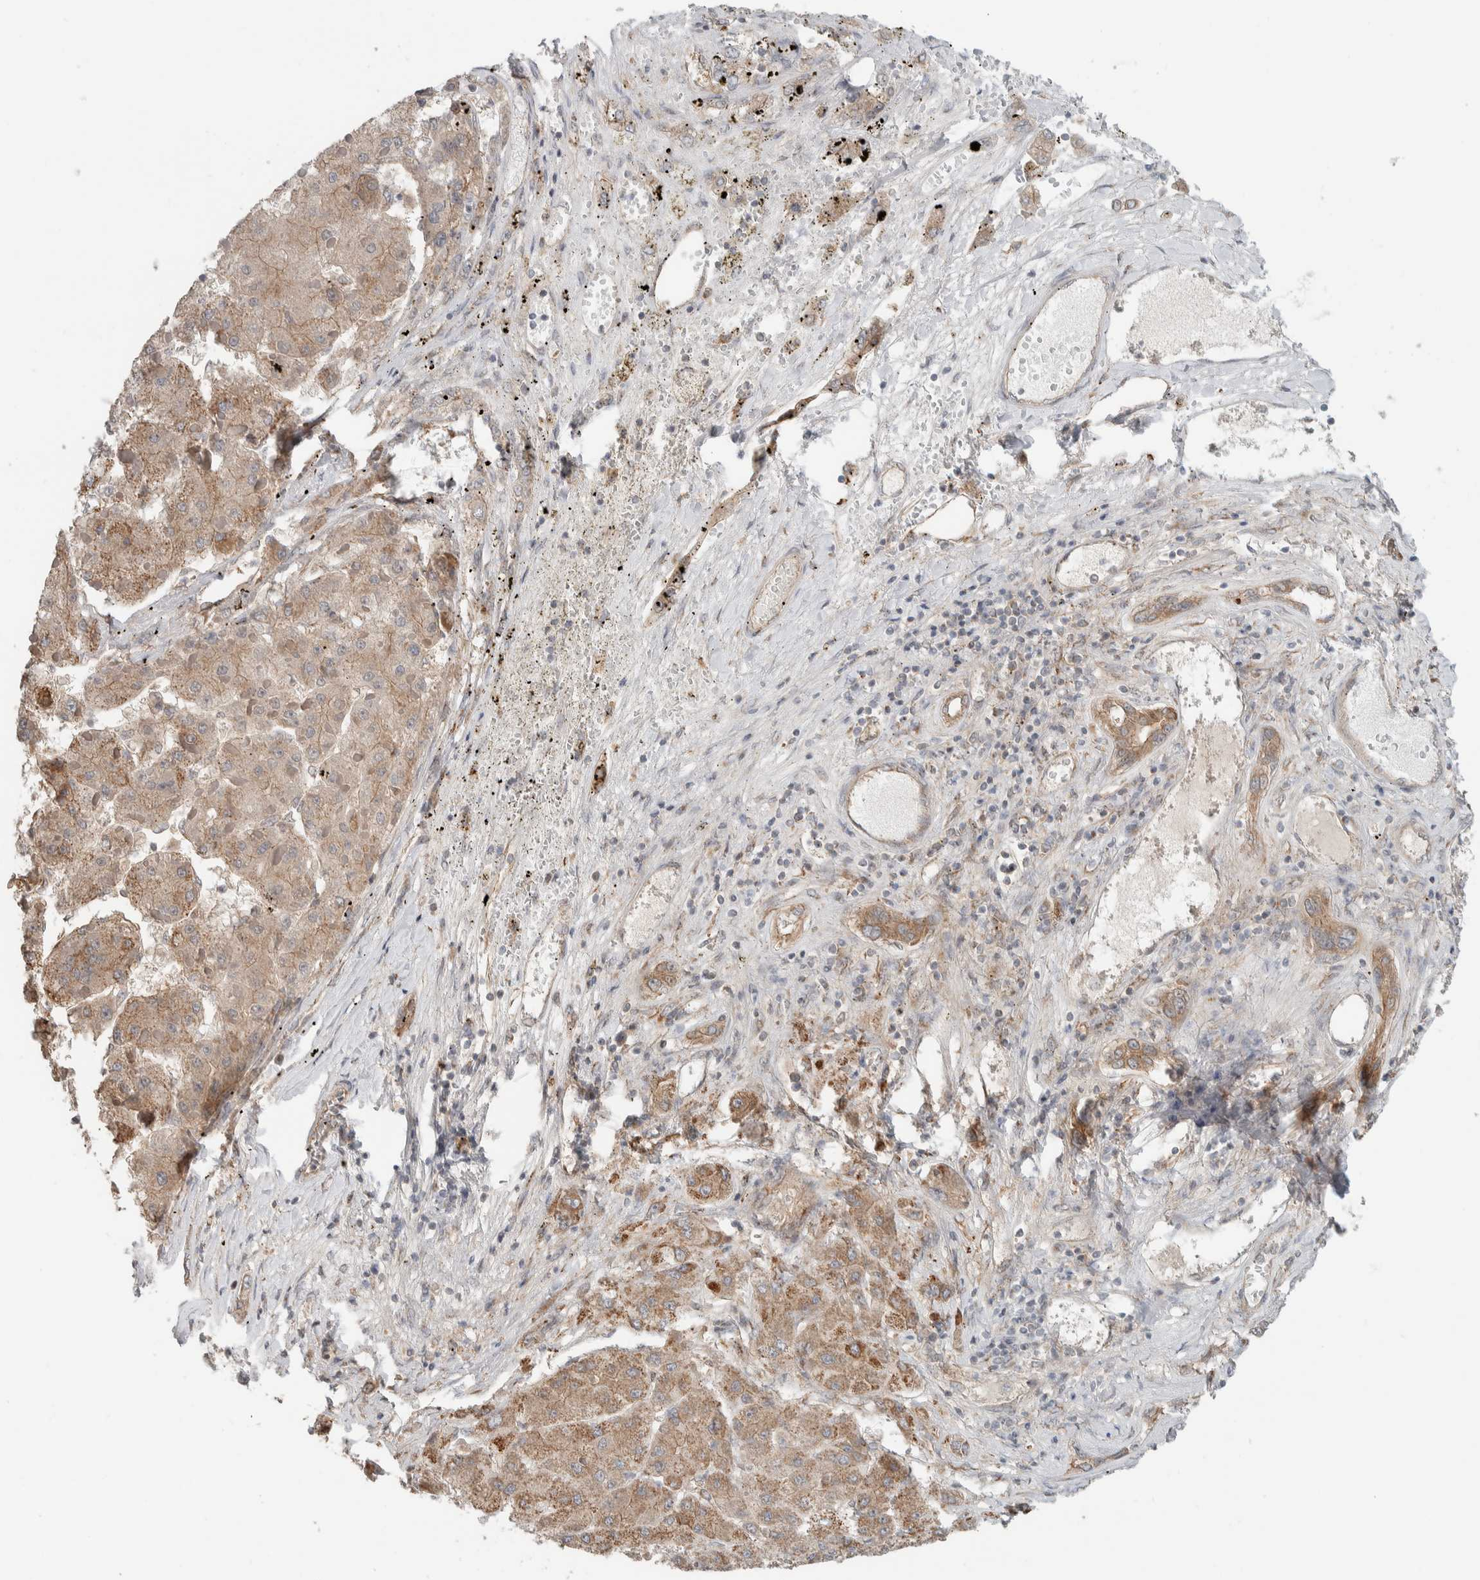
{"staining": {"intensity": "moderate", "quantity": ">75%", "location": "cytoplasmic/membranous"}, "tissue": "liver cancer", "cell_type": "Tumor cells", "image_type": "cancer", "snomed": [{"axis": "morphology", "description": "Carcinoma, Hepatocellular, NOS"}, {"axis": "topography", "description": "Liver"}], "caption": "Protein expression by immunohistochemistry (IHC) displays moderate cytoplasmic/membranous staining in approximately >75% of tumor cells in liver cancer (hepatocellular carcinoma). Using DAB (brown) and hematoxylin (blue) stains, captured at high magnification using brightfield microscopy.", "gene": "RERE", "patient": {"sex": "female", "age": 73}}